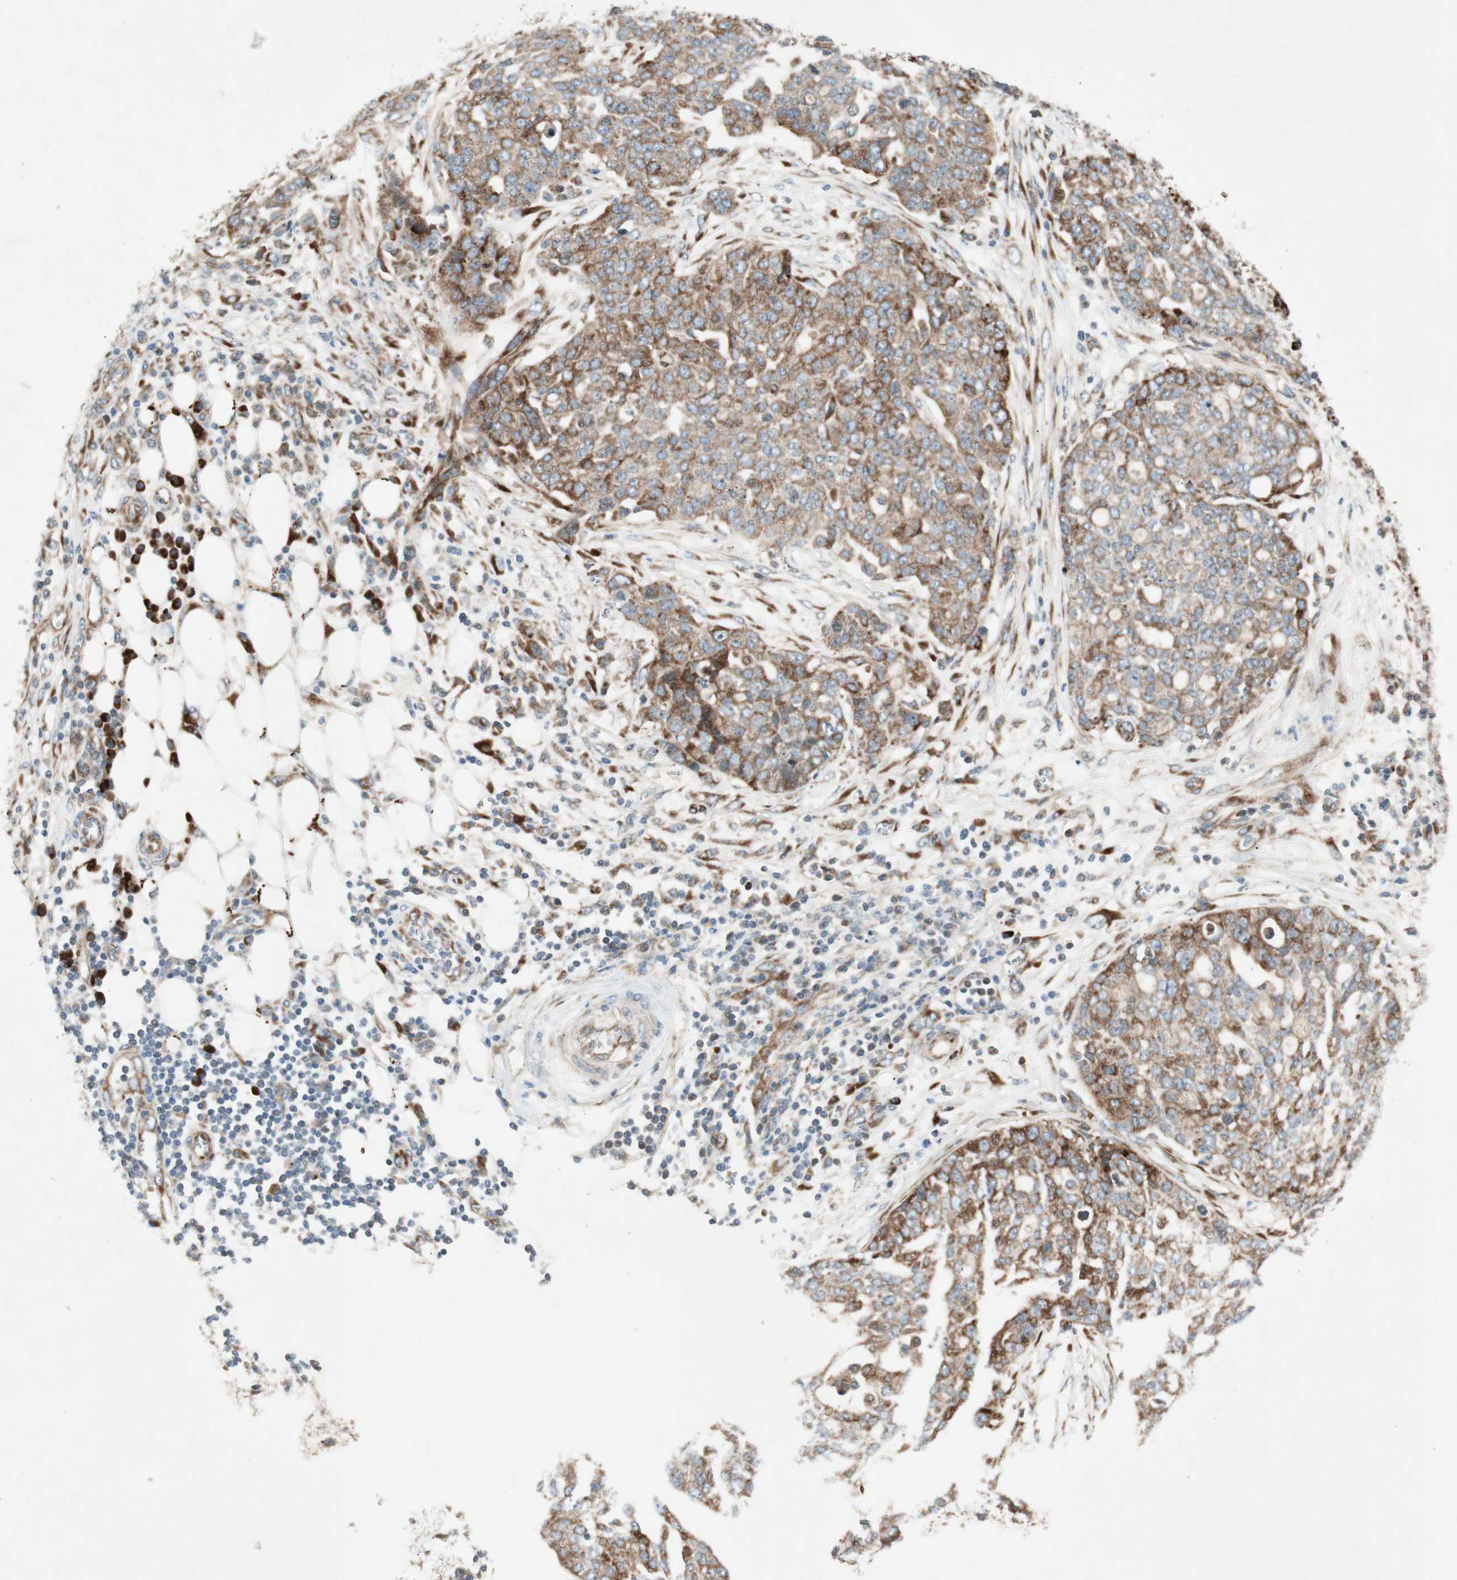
{"staining": {"intensity": "strong", "quantity": ">75%", "location": "cytoplasmic/membranous"}, "tissue": "ovarian cancer", "cell_type": "Tumor cells", "image_type": "cancer", "snomed": [{"axis": "morphology", "description": "Cystadenocarcinoma, serous, NOS"}, {"axis": "topography", "description": "Soft tissue"}, {"axis": "topography", "description": "Ovary"}], "caption": "About >75% of tumor cells in ovarian serous cystadenocarcinoma reveal strong cytoplasmic/membranous protein expression as visualized by brown immunohistochemical staining.", "gene": "APOO", "patient": {"sex": "female", "age": 57}}